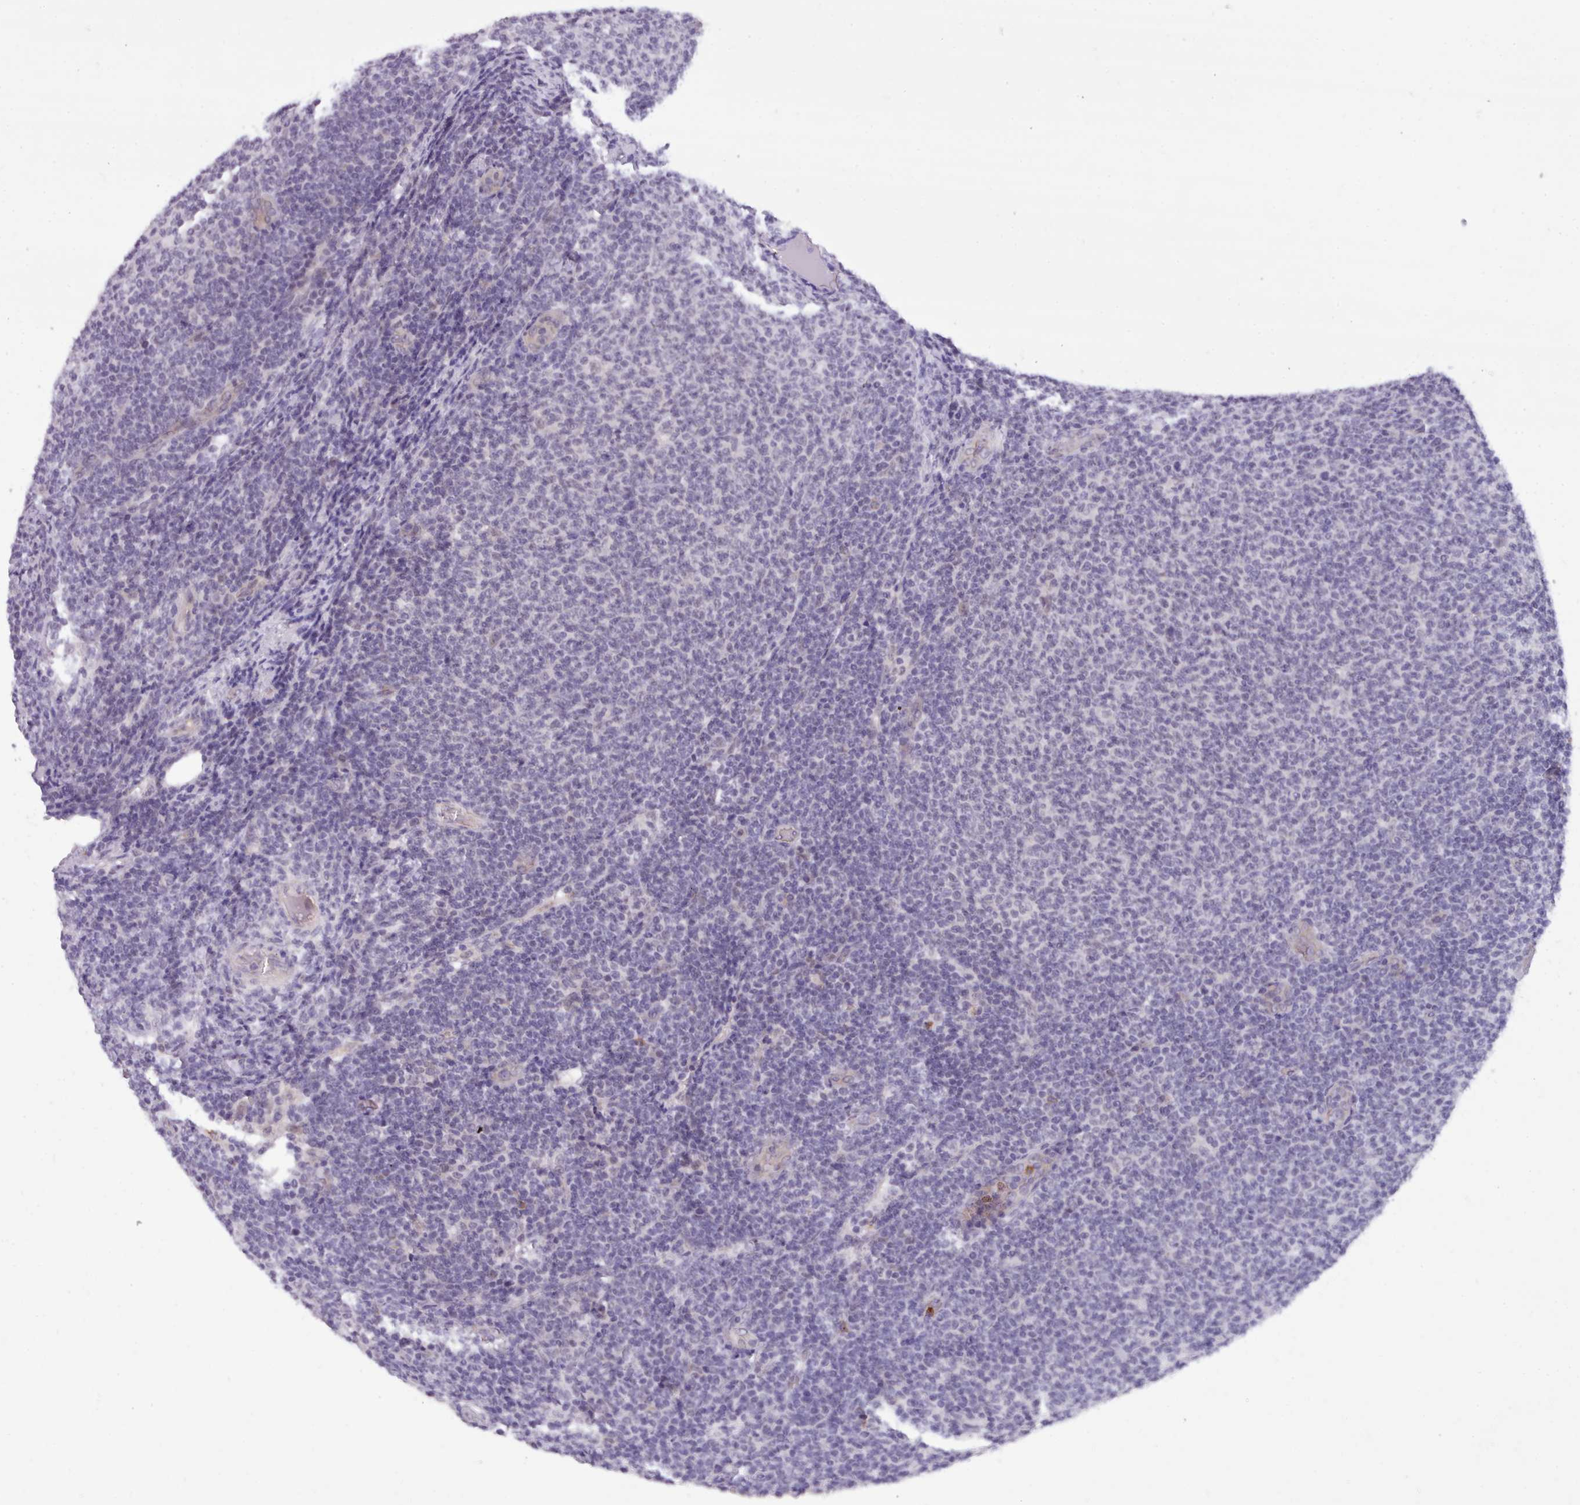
{"staining": {"intensity": "negative", "quantity": "none", "location": "none"}, "tissue": "lymphoma", "cell_type": "Tumor cells", "image_type": "cancer", "snomed": [{"axis": "morphology", "description": "Malignant lymphoma, non-Hodgkin's type, Low grade"}, {"axis": "topography", "description": "Lymph node"}], "caption": "An immunohistochemistry micrograph of lymphoma is shown. There is no staining in tumor cells of lymphoma. Nuclei are stained in blue.", "gene": "KCTD16", "patient": {"sex": "male", "age": 66}}